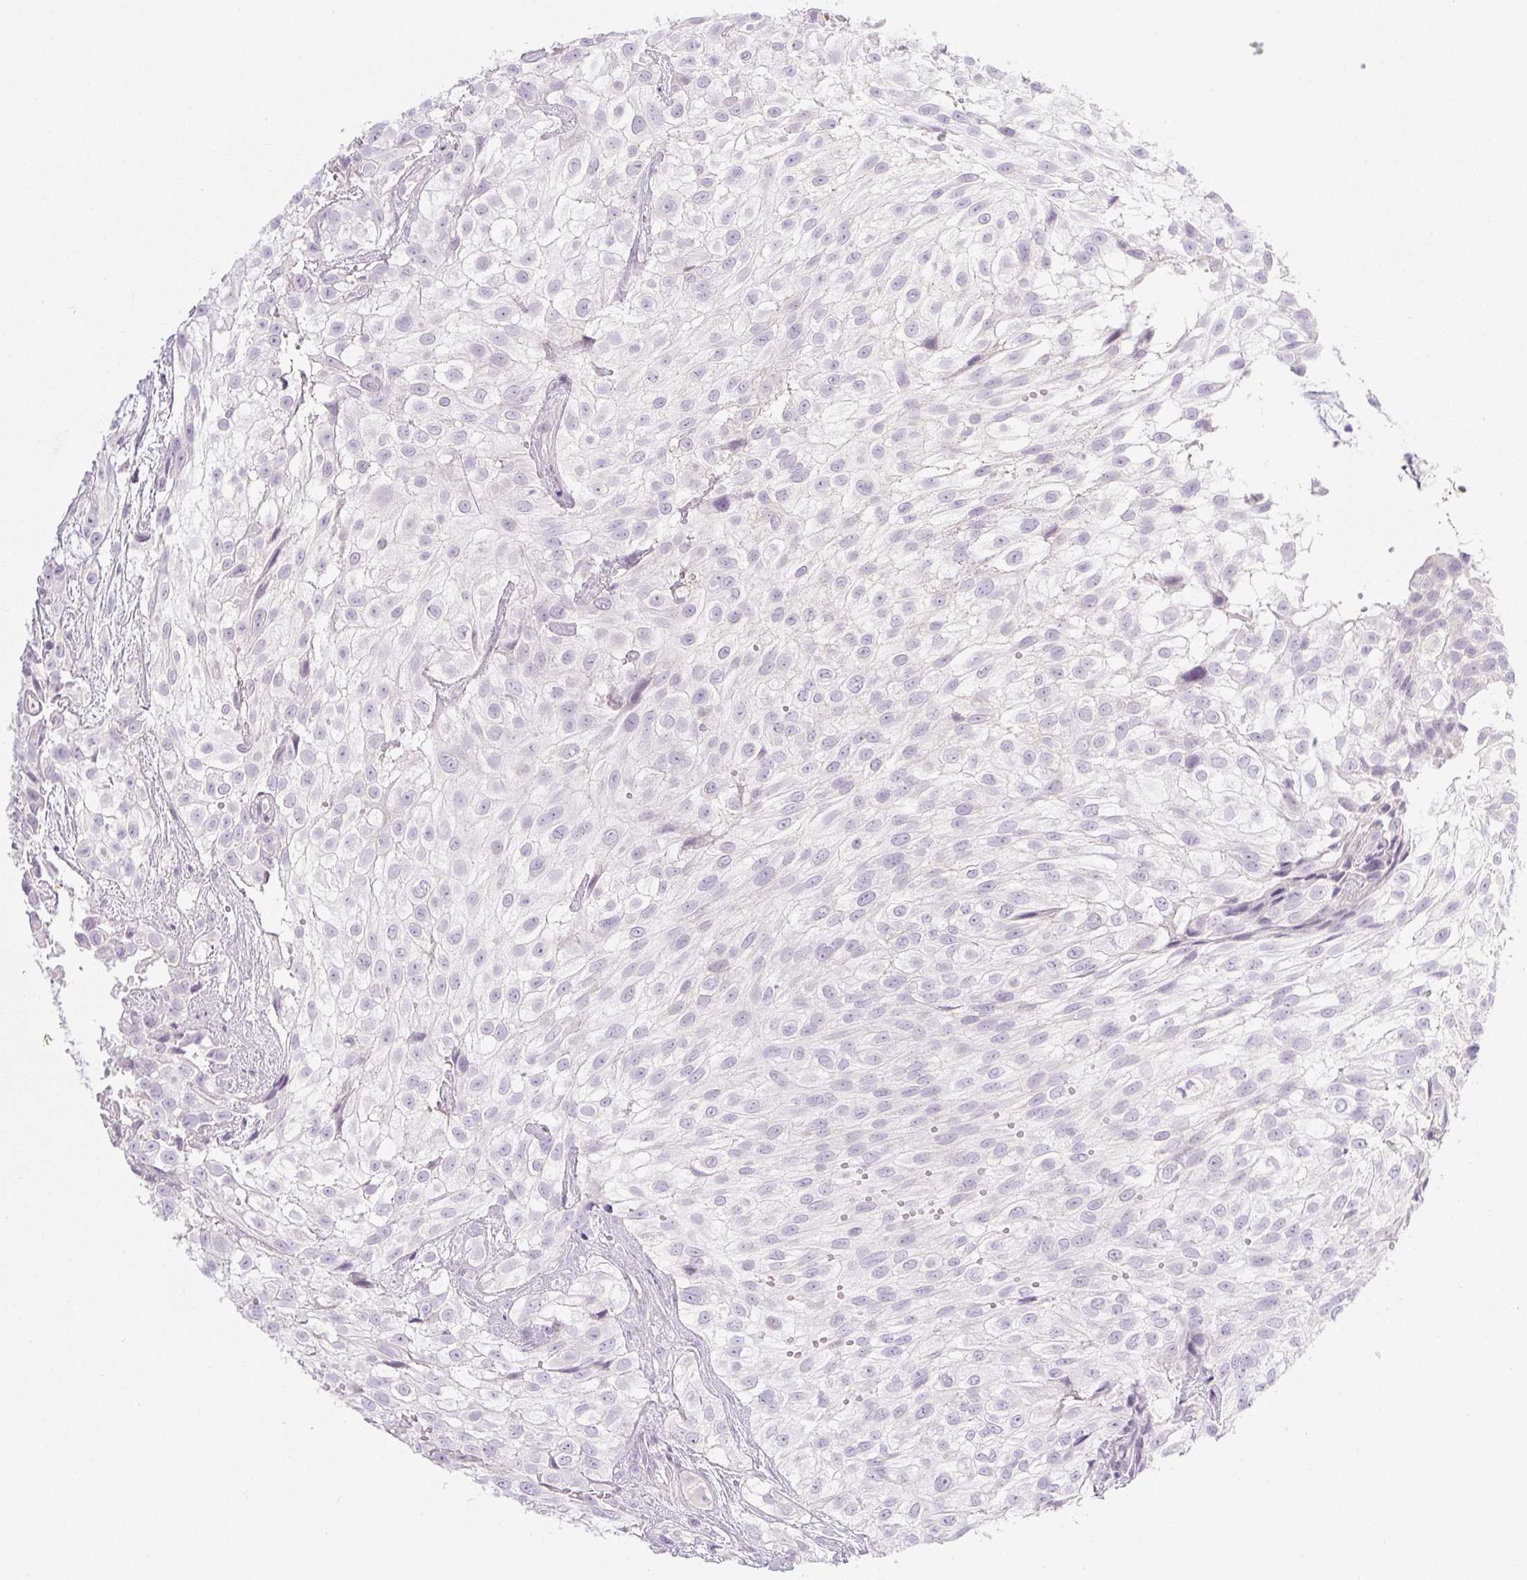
{"staining": {"intensity": "negative", "quantity": "none", "location": "none"}, "tissue": "urothelial cancer", "cell_type": "Tumor cells", "image_type": "cancer", "snomed": [{"axis": "morphology", "description": "Urothelial carcinoma, High grade"}, {"axis": "topography", "description": "Urinary bladder"}], "caption": "A high-resolution image shows immunohistochemistry staining of urothelial carcinoma (high-grade), which demonstrates no significant expression in tumor cells.", "gene": "MIA2", "patient": {"sex": "male", "age": 56}}